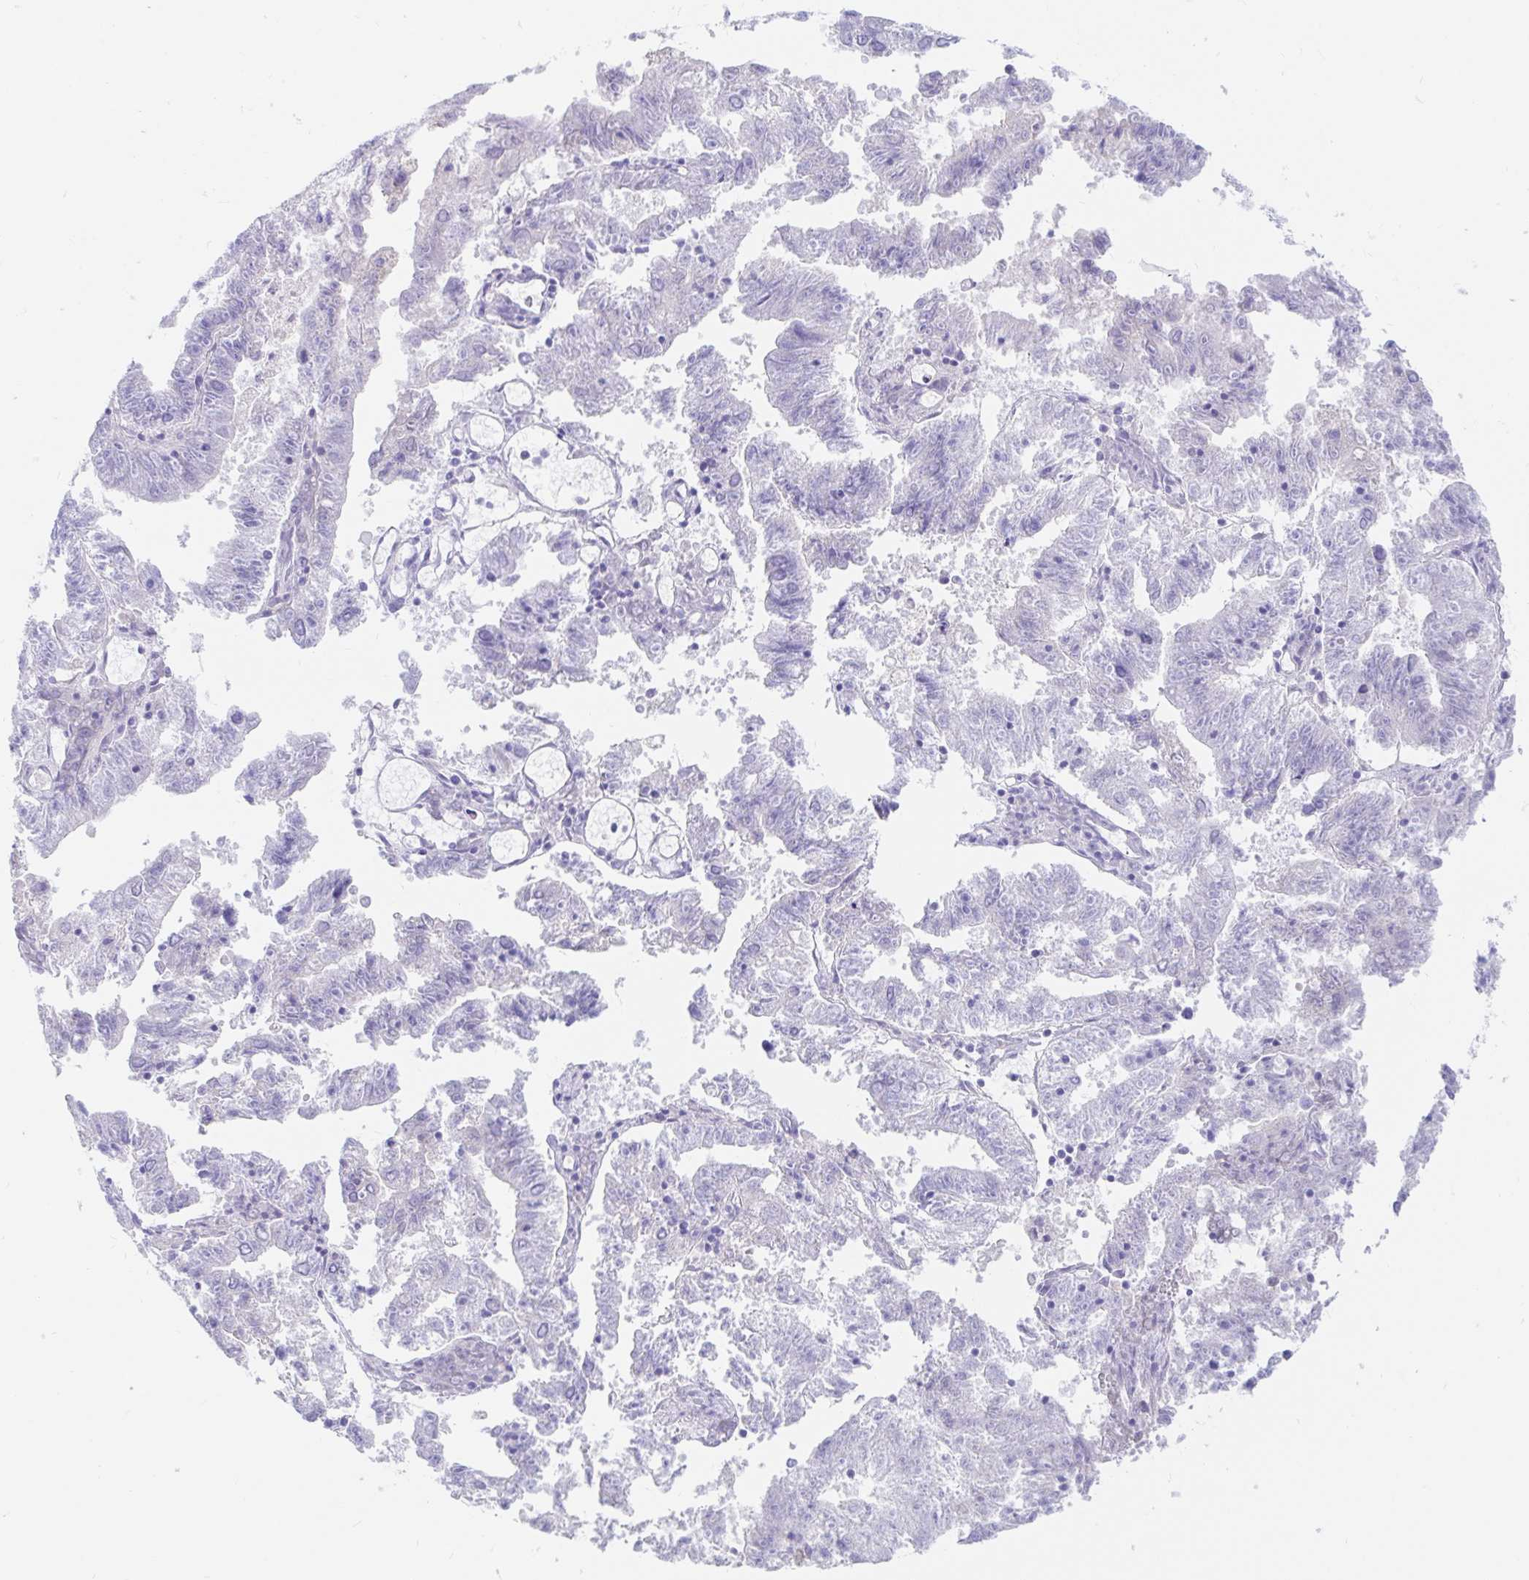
{"staining": {"intensity": "negative", "quantity": "none", "location": "none"}, "tissue": "endometrial cancer", "cell_type": "Tumor cells", "image_type": "cancer", "snomed": [{"axis": "morphology", "description": "Adenocarcinoma, NOS"}, {"axis": "topography", "description": "Endometrium"}], "caption": "Immunohistochemistry histopathology image of neoplastic tissue: human endometrial cancer stained with DAB demonstrates no significant protein expression in tumor cells. The staining was performed using DAB to visualize the protein expression in brown, while the nuclei were stained in blue with hematoxylin (Magnification: 20x).", "gene": "OR6T1", "patient": {"sex": "female", "age": 82}}